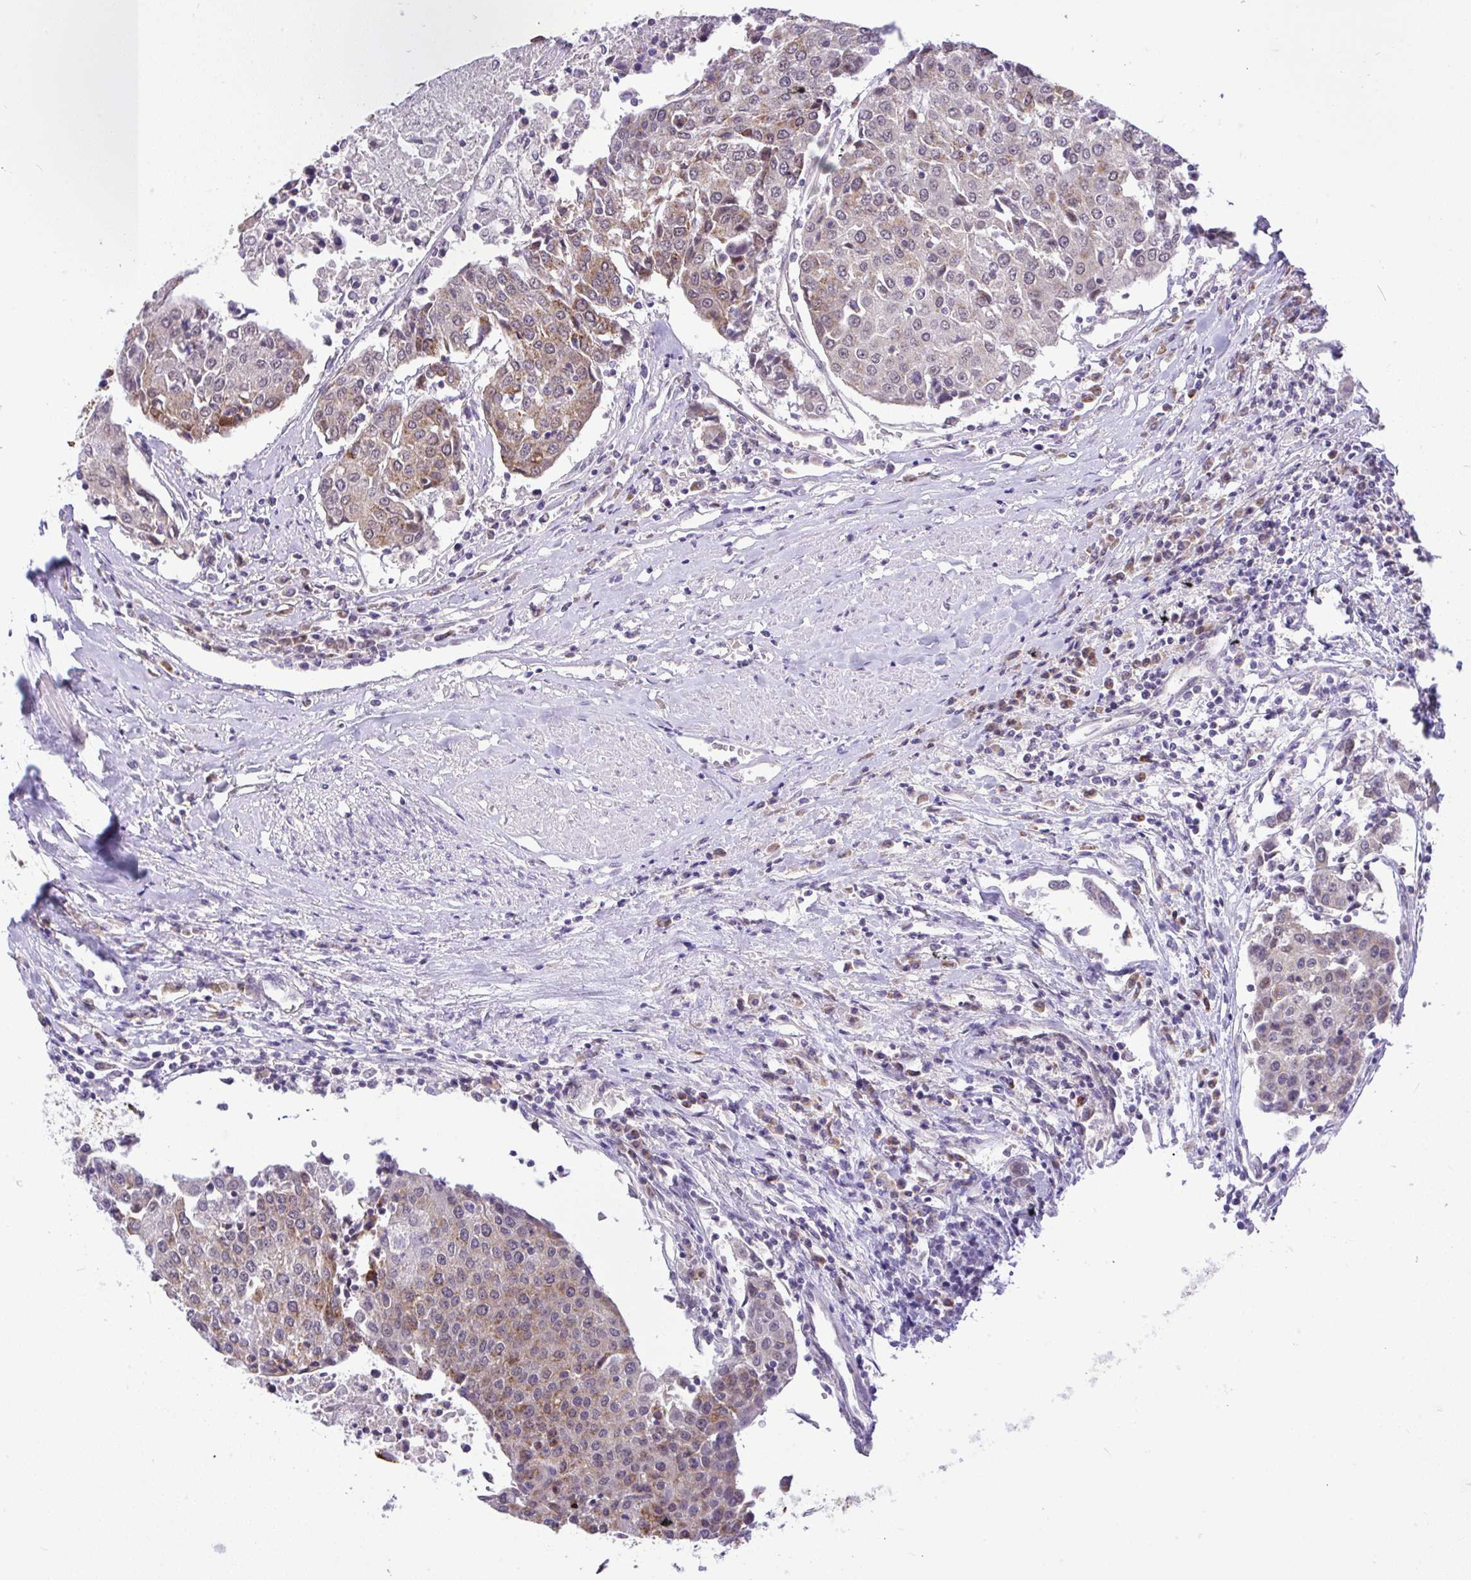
{"staining": {"intensity": "weak", "quantity": "25%-75%", "location": "cytoplasmic/membranous"}, "tissue": "urothelial cancer", "cell_type": "Tumor cells", "image_type": "cancer", "snomed": [{"axis": "morphology", "description": "Urothelial carcinoma, High grade"}, {"axis": "topography", "description": "Urinary bladder"}], "caption": "A brown stain highlights weak cytoplasmic/membranous positivity of a protein in high-grade urothelial carcinoma tumor cells.", "gene": "PYCR2", "patient": {"sex": "female", "age": 85}}